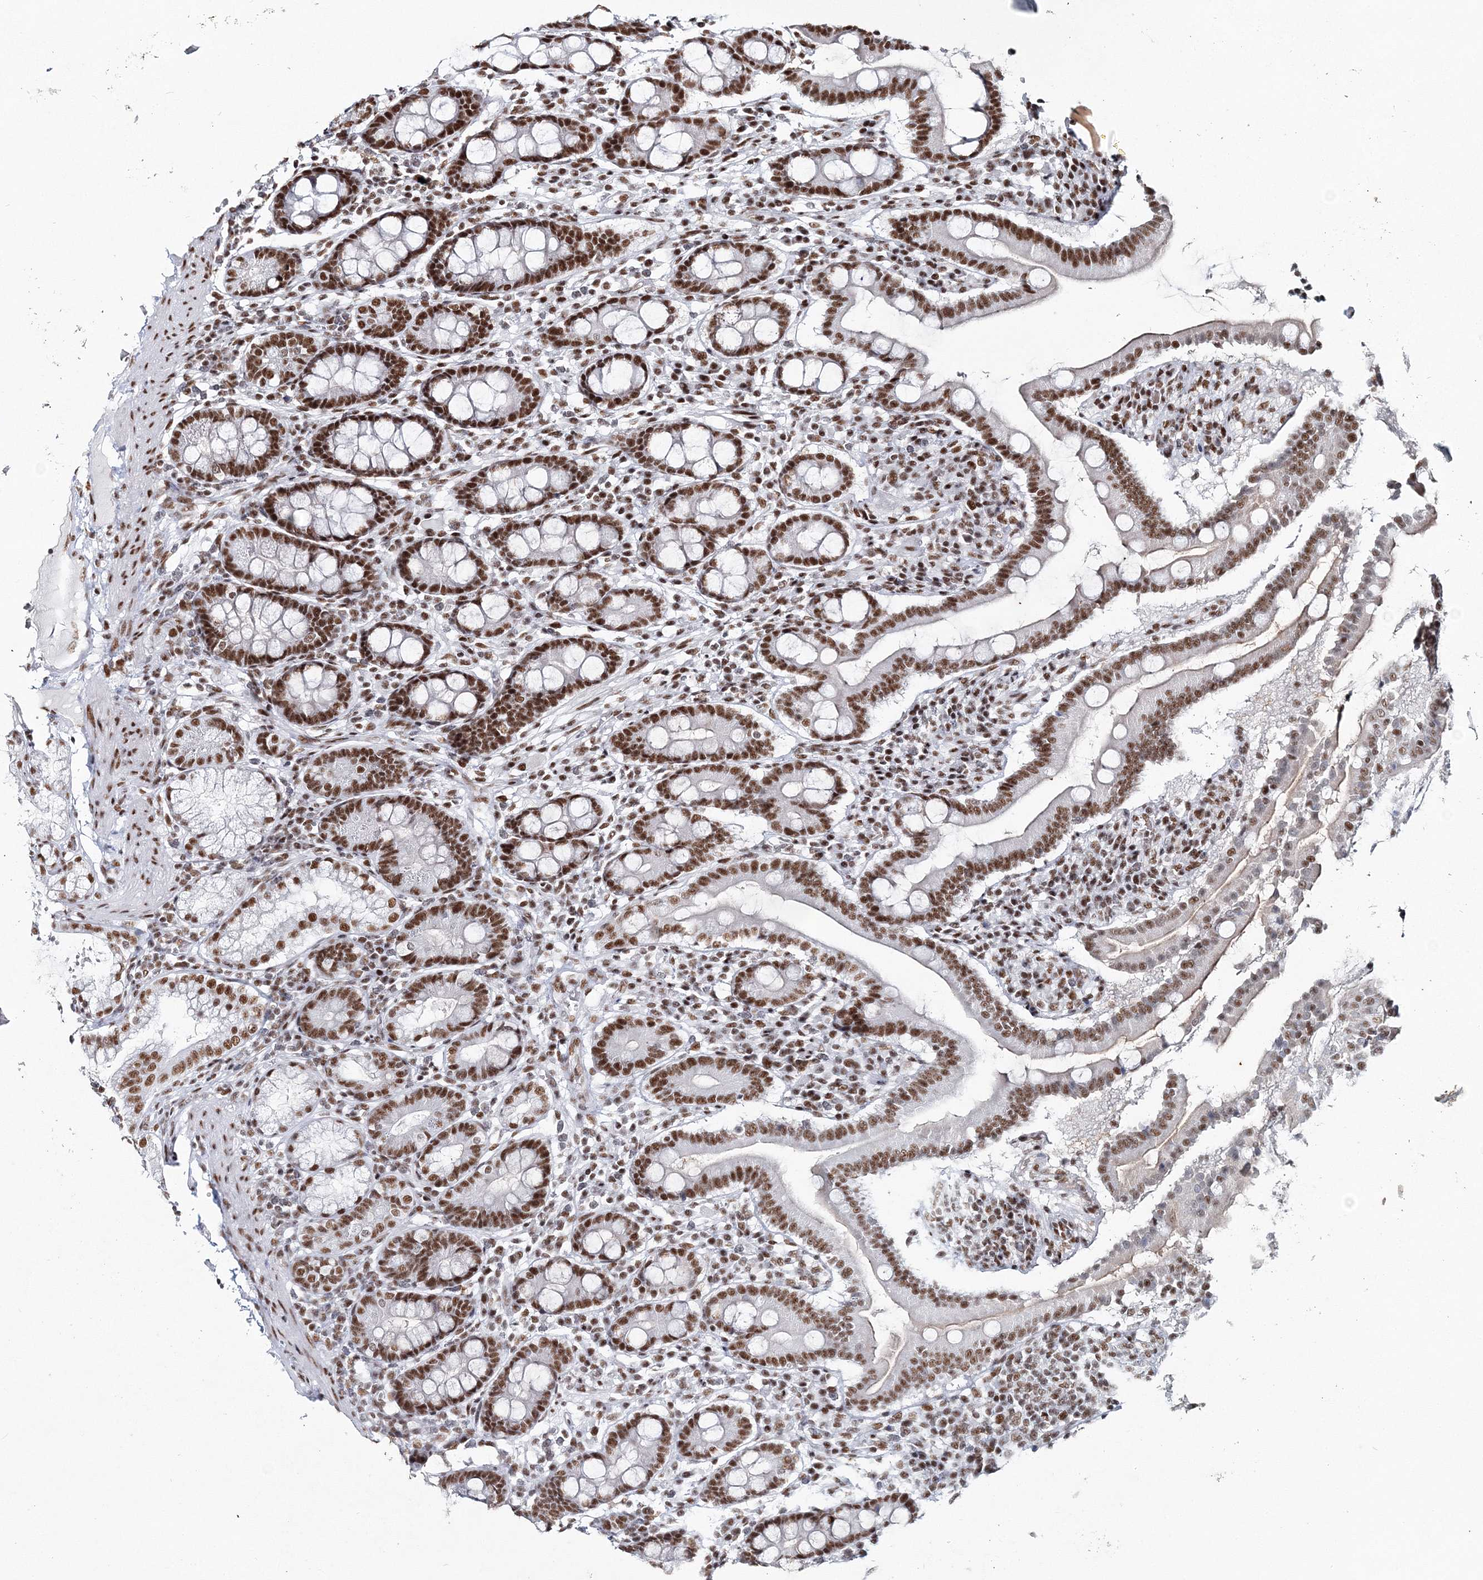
{"staining": {"intensity": "strong", "quantity": ">75%", "location": "nuclear"}, "tissue": "duodenum", "cell_type": "Glandular cells", "image_type": "normal", "snomed": [{"axis": "morphology", "description": "Normal tissue, NOS"}, {"axis": "topography", "description": "Duodenum"}], "caption": "Normal duodenum demonstrates strong nuclear positivity in approximately >75% of glandular cells The staining was performed using DAB to visualize the protein expression in brown, while the nuclei were stained in blue with hematoxylin (Magnification: 20x)..", "gene": "ENSG00000290315", "patient": {"sex": "male", "age": 50}}